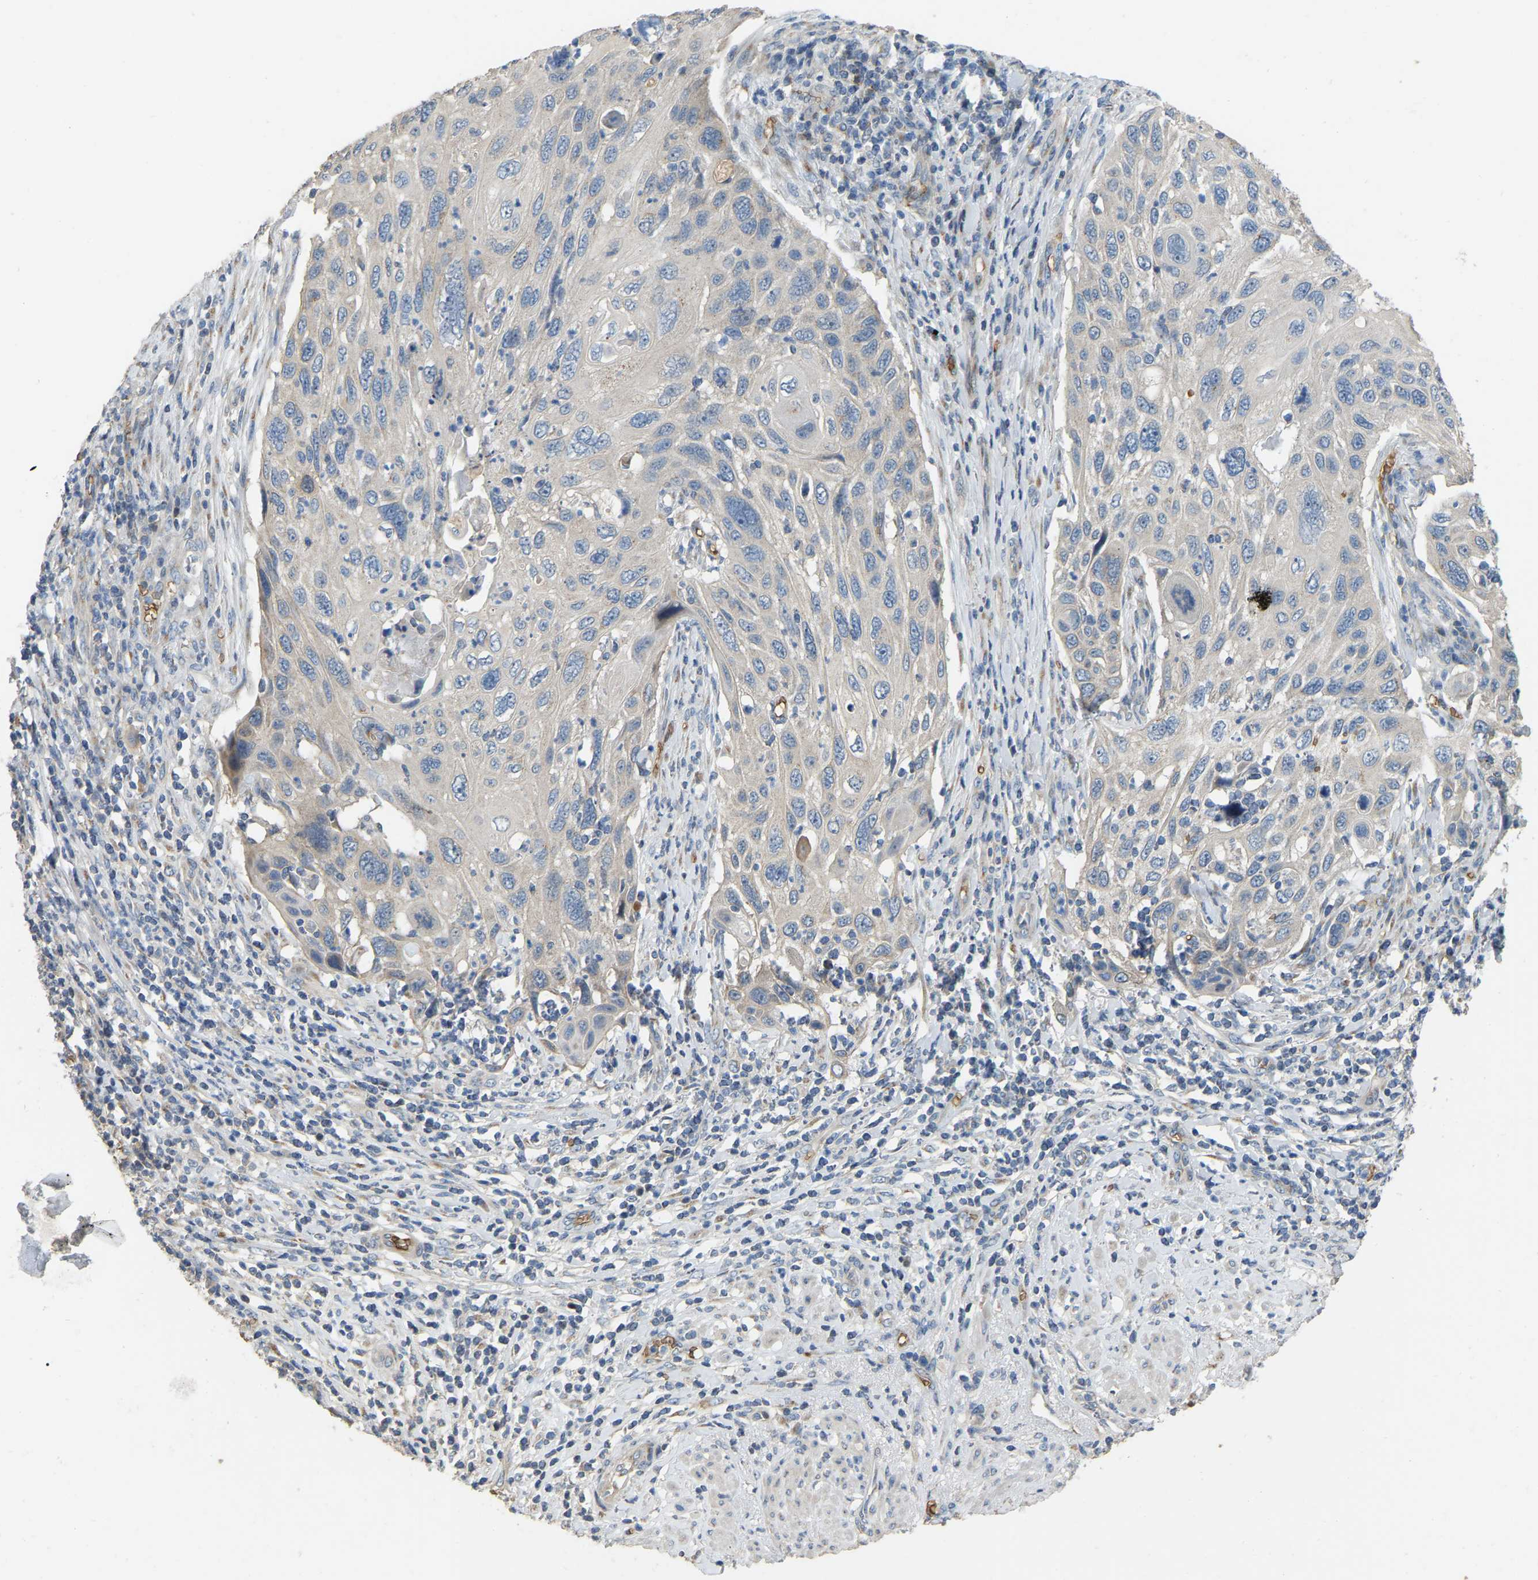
{"staining": {"intensity": "negative", "quantity": "none", "location": "none"}, "tissue": "cervical cancer", "cell_type": "Tumor cells", "image_type": "cancer", "snomed": [{"axis": "morphology", "description": "Squamous cell carcinoma, NOS"}, {"axis": "topography", "description": "Cervix"}], "caption": "Immunohistochemical staining of human squamous cell carcinoma (cervical) demonstrates no significant positivity in tumor cells.", "gene": "CFAP298", "patient": {"sex": "female", "age": 70}}